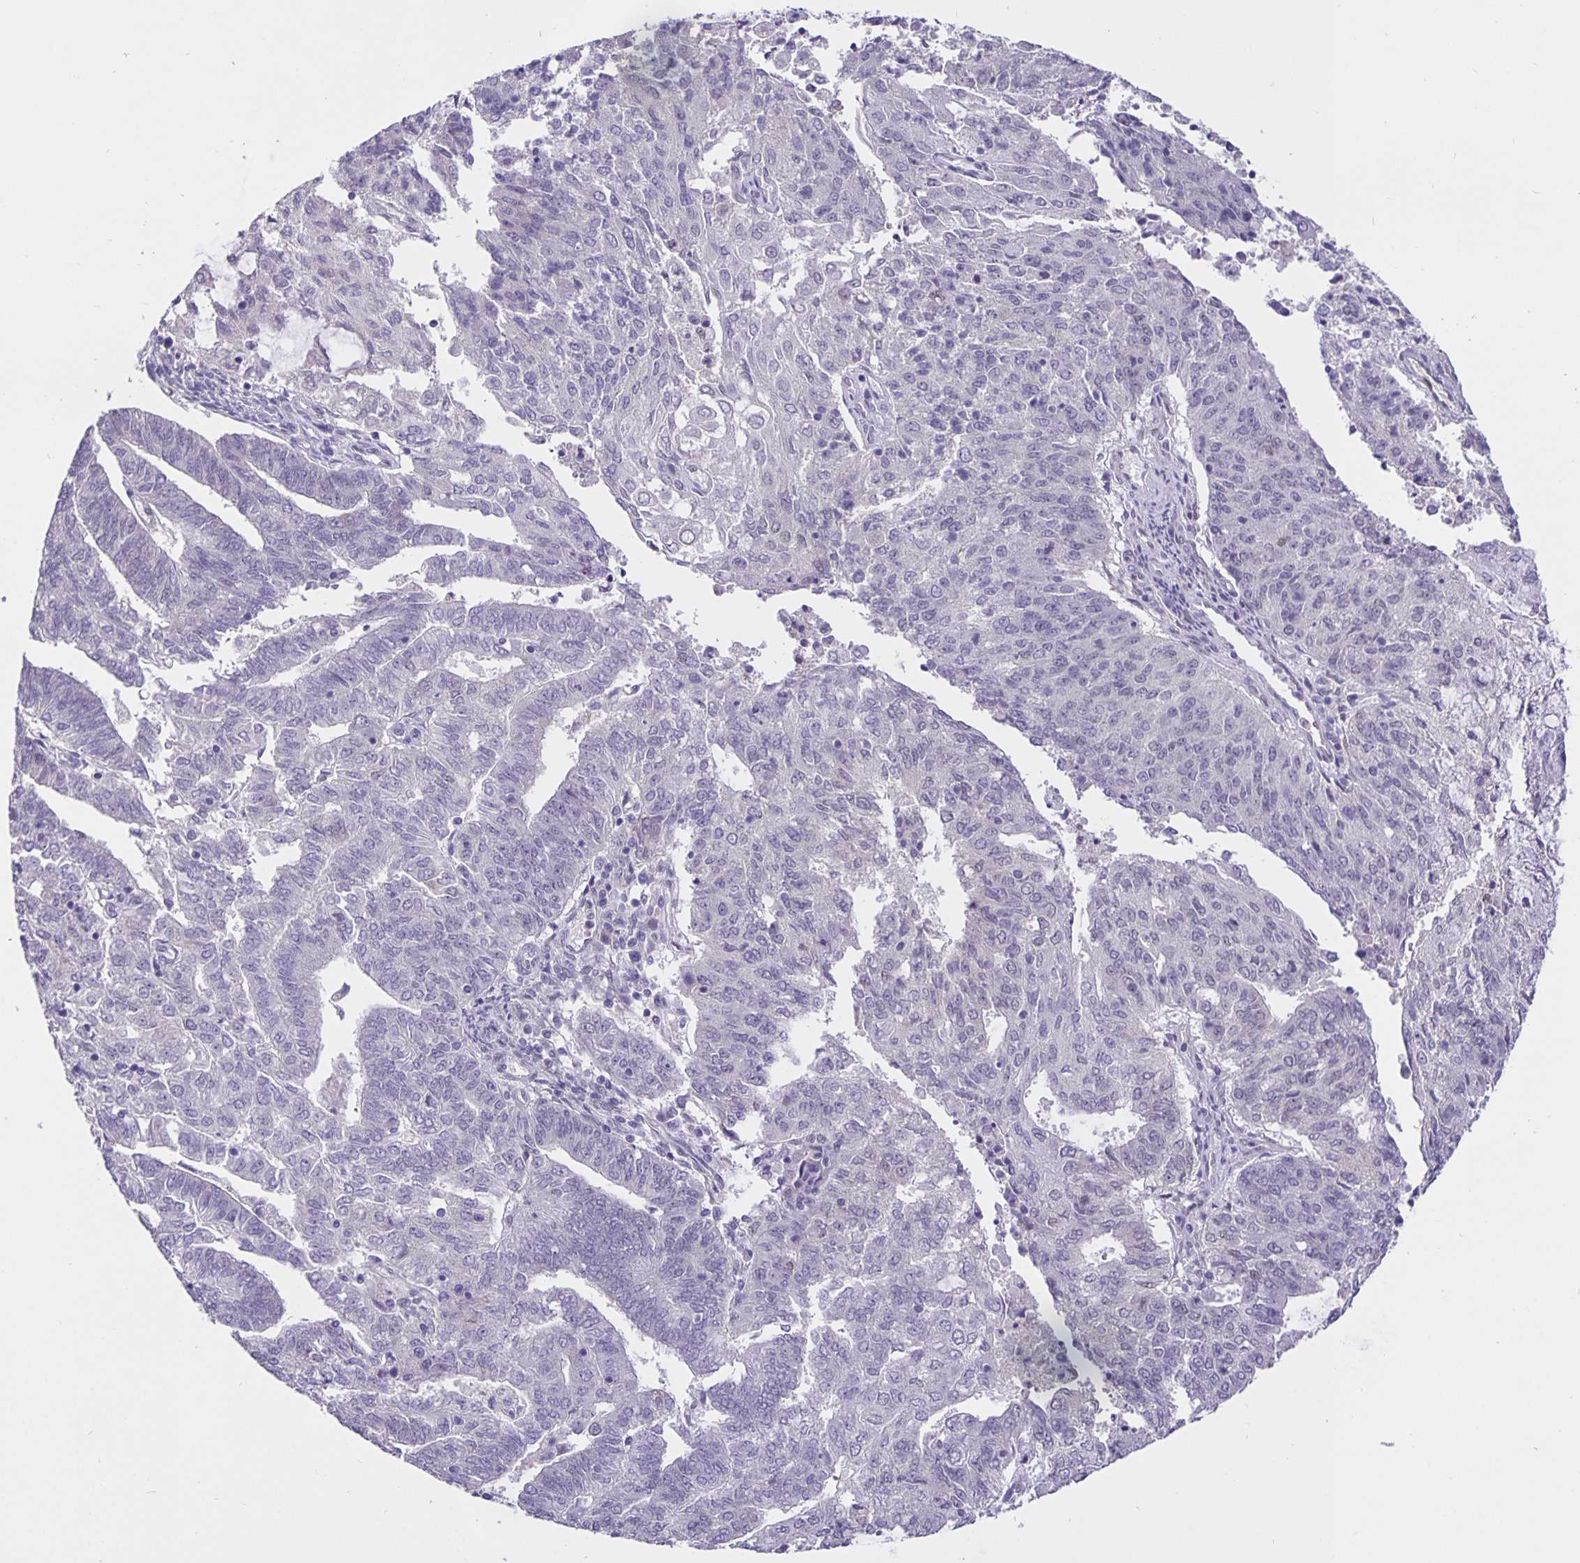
{"staining": {"intensity": "negative", "quantity": "none", "location": "none"}, "tissue": "endometrial cancer", "cell_type": "Tumor cells", "image_type": "cancer", "snomed": [{"axis": "morphology", "description": "Adenocarcinoma, NOS"}, {"axis": "topography", "description": "Endometrium"}], "caption": "Immunohistochemical staining of endometrial cancer exhibits no significant expression in tumor cells.", "gene": "FOSL2", "patient": {"sex": "female", "age": 82}}